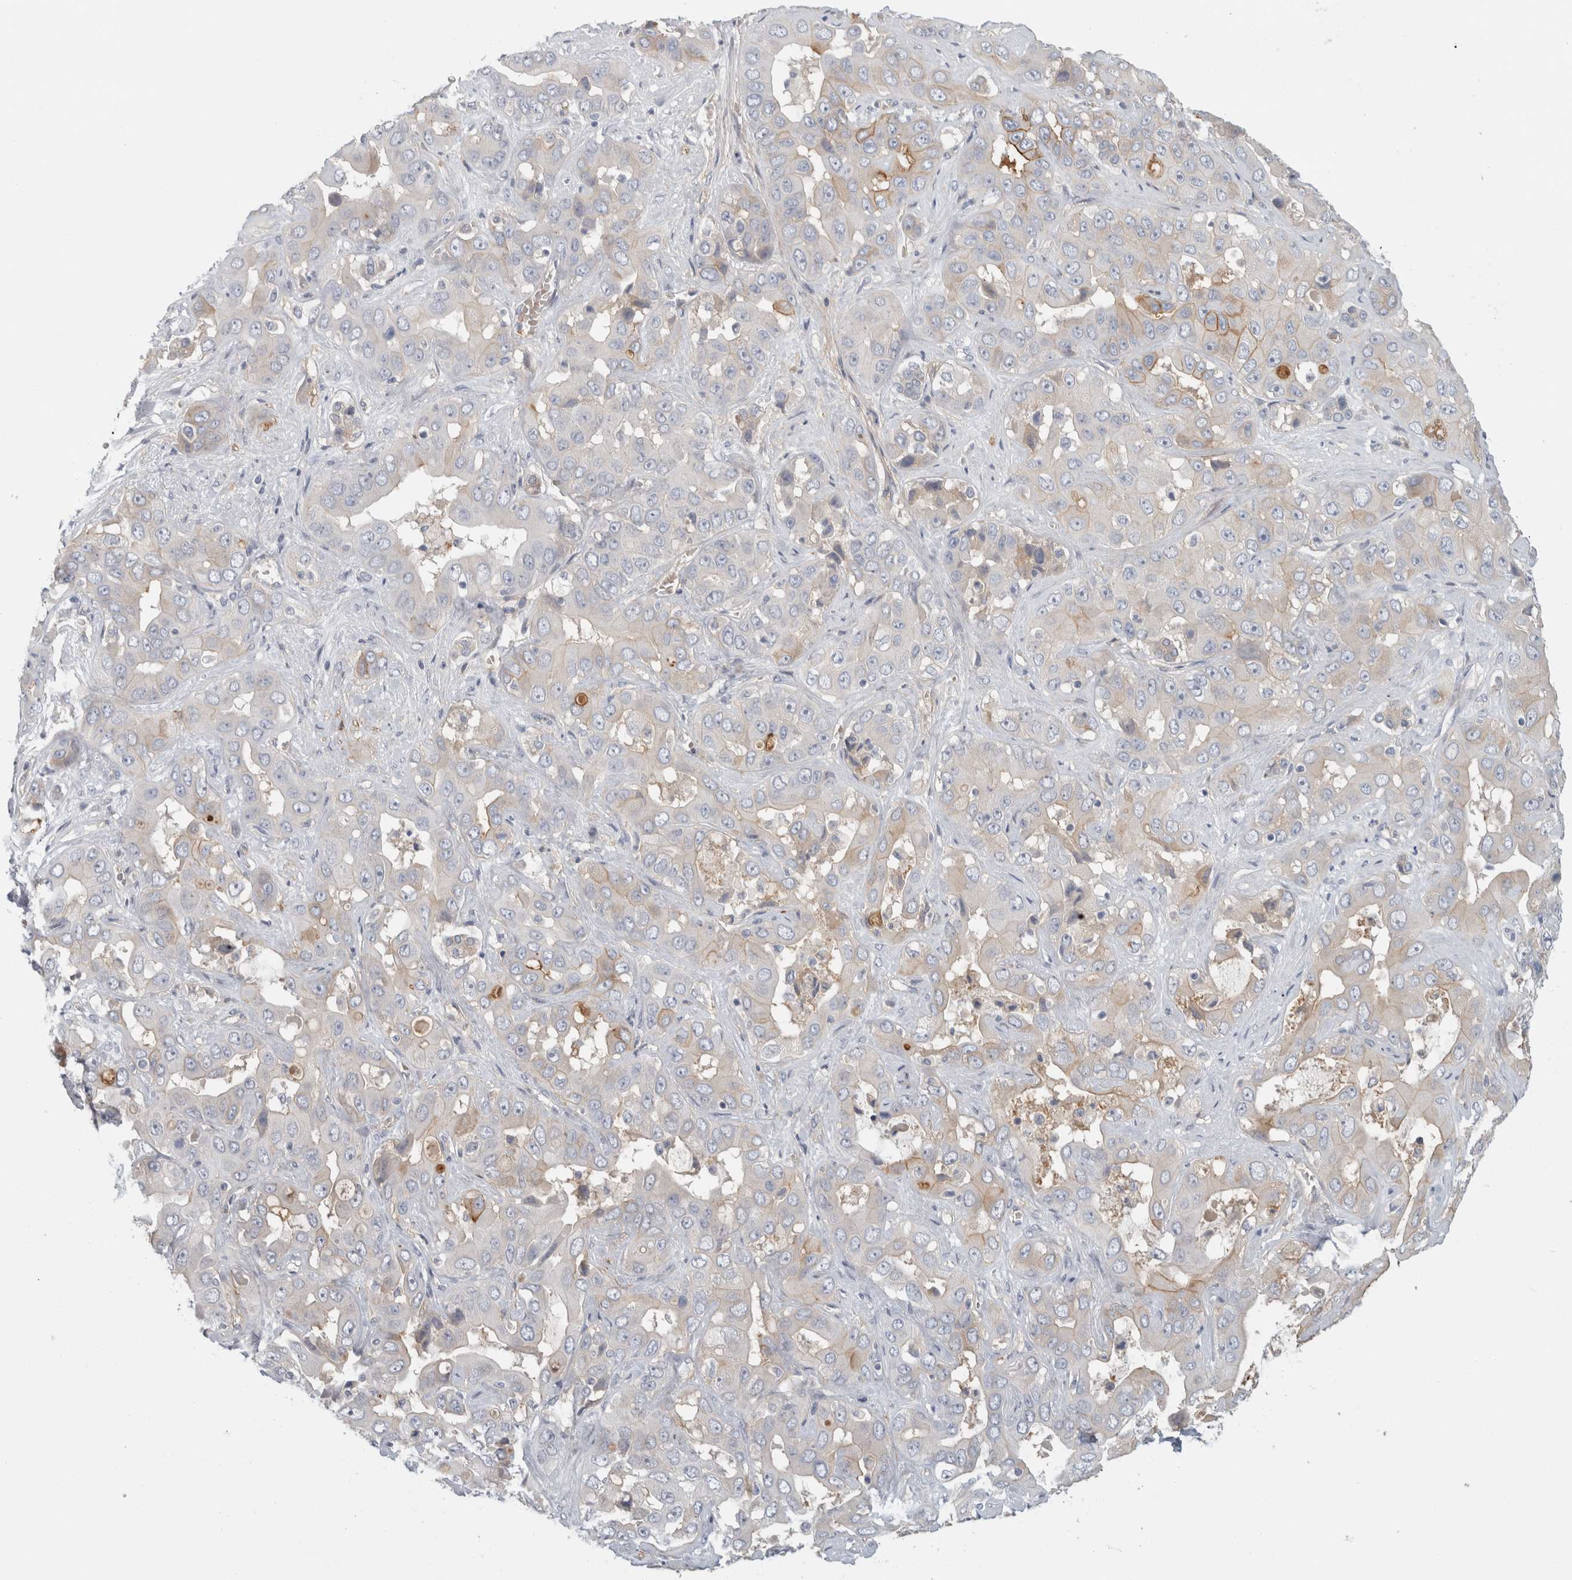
{"staining": {"intensity": "weak", "quantity": "<25%", "location": "cytoplasmic/membranous"}, "tissue": "liver cancer", "cell_type": "Tumor cells", "image_type": "cancer", "snomed": [{"axis": "morphology", "description": "Cholangiocarcinoma"}, {"axis": "topography", "description": "Liver"}], "caption": "Image shows no significant protein staining in tumor cells of liver cancer.", "gene": "CD55", "patient": {"sex": "female", "age": 52}}